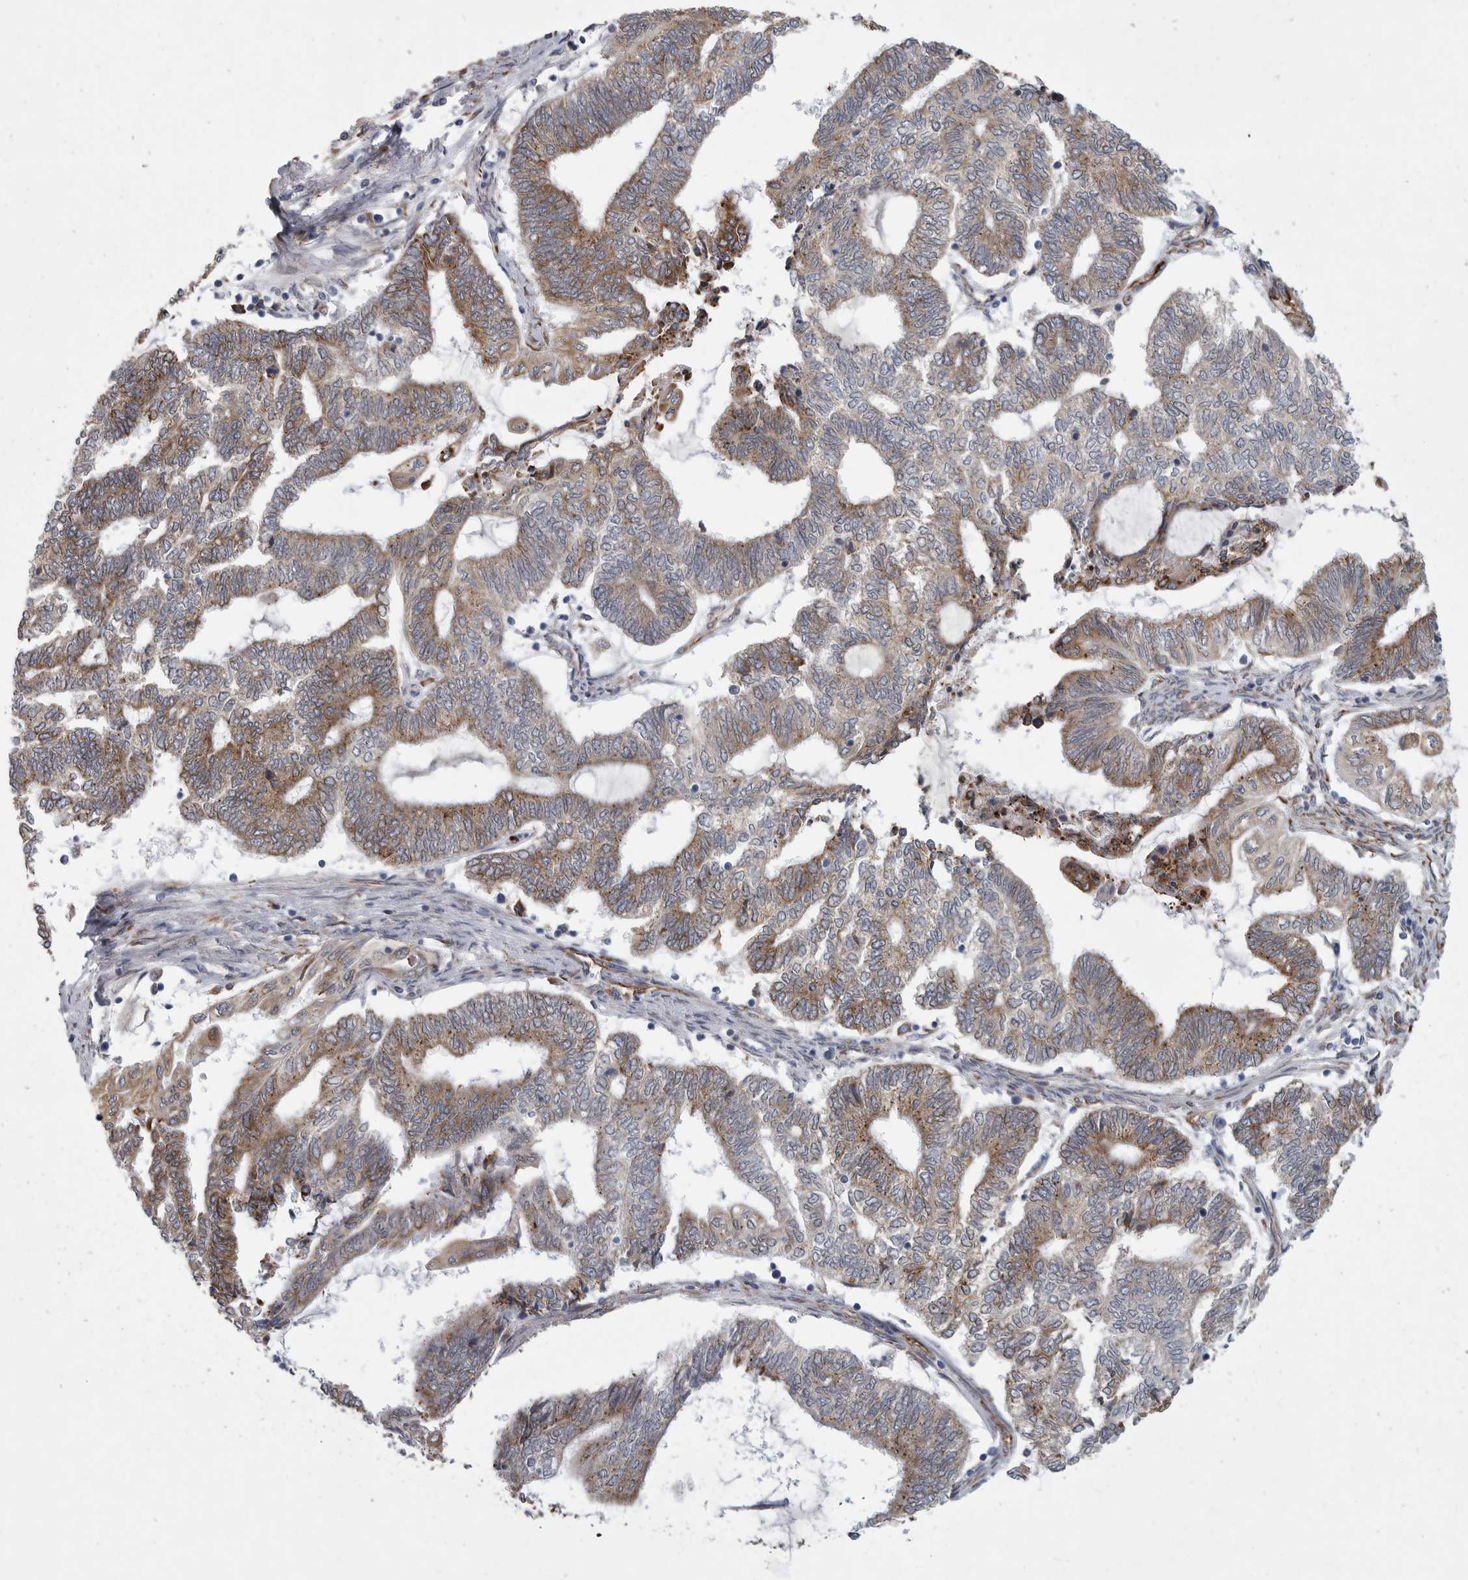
{"staining": {"intensity": "moderate", "quantity": ">75%", "location": "cytoplasmic/membranous"}, "tissue": "endometrial cancer", "cell_type": "Tumor cells", "image_type": "cancer", "snomed": [{"axis": "morphology", "description": "Adenocarcinoma, NOS"}, {"axis": "topography", "description": "Uterus"}, {"axis": "topography", "description": "Endometrium"}], "caption": "About >75% of tumor cells in endometrial cancer (adenocarcinoma) reveal moderate cytoplasmic/membranous protein positivity as visualized by brown immunohistochemical staining.", "gene": "MINPP1", "patient": {"sex": "female", "age": 70}}